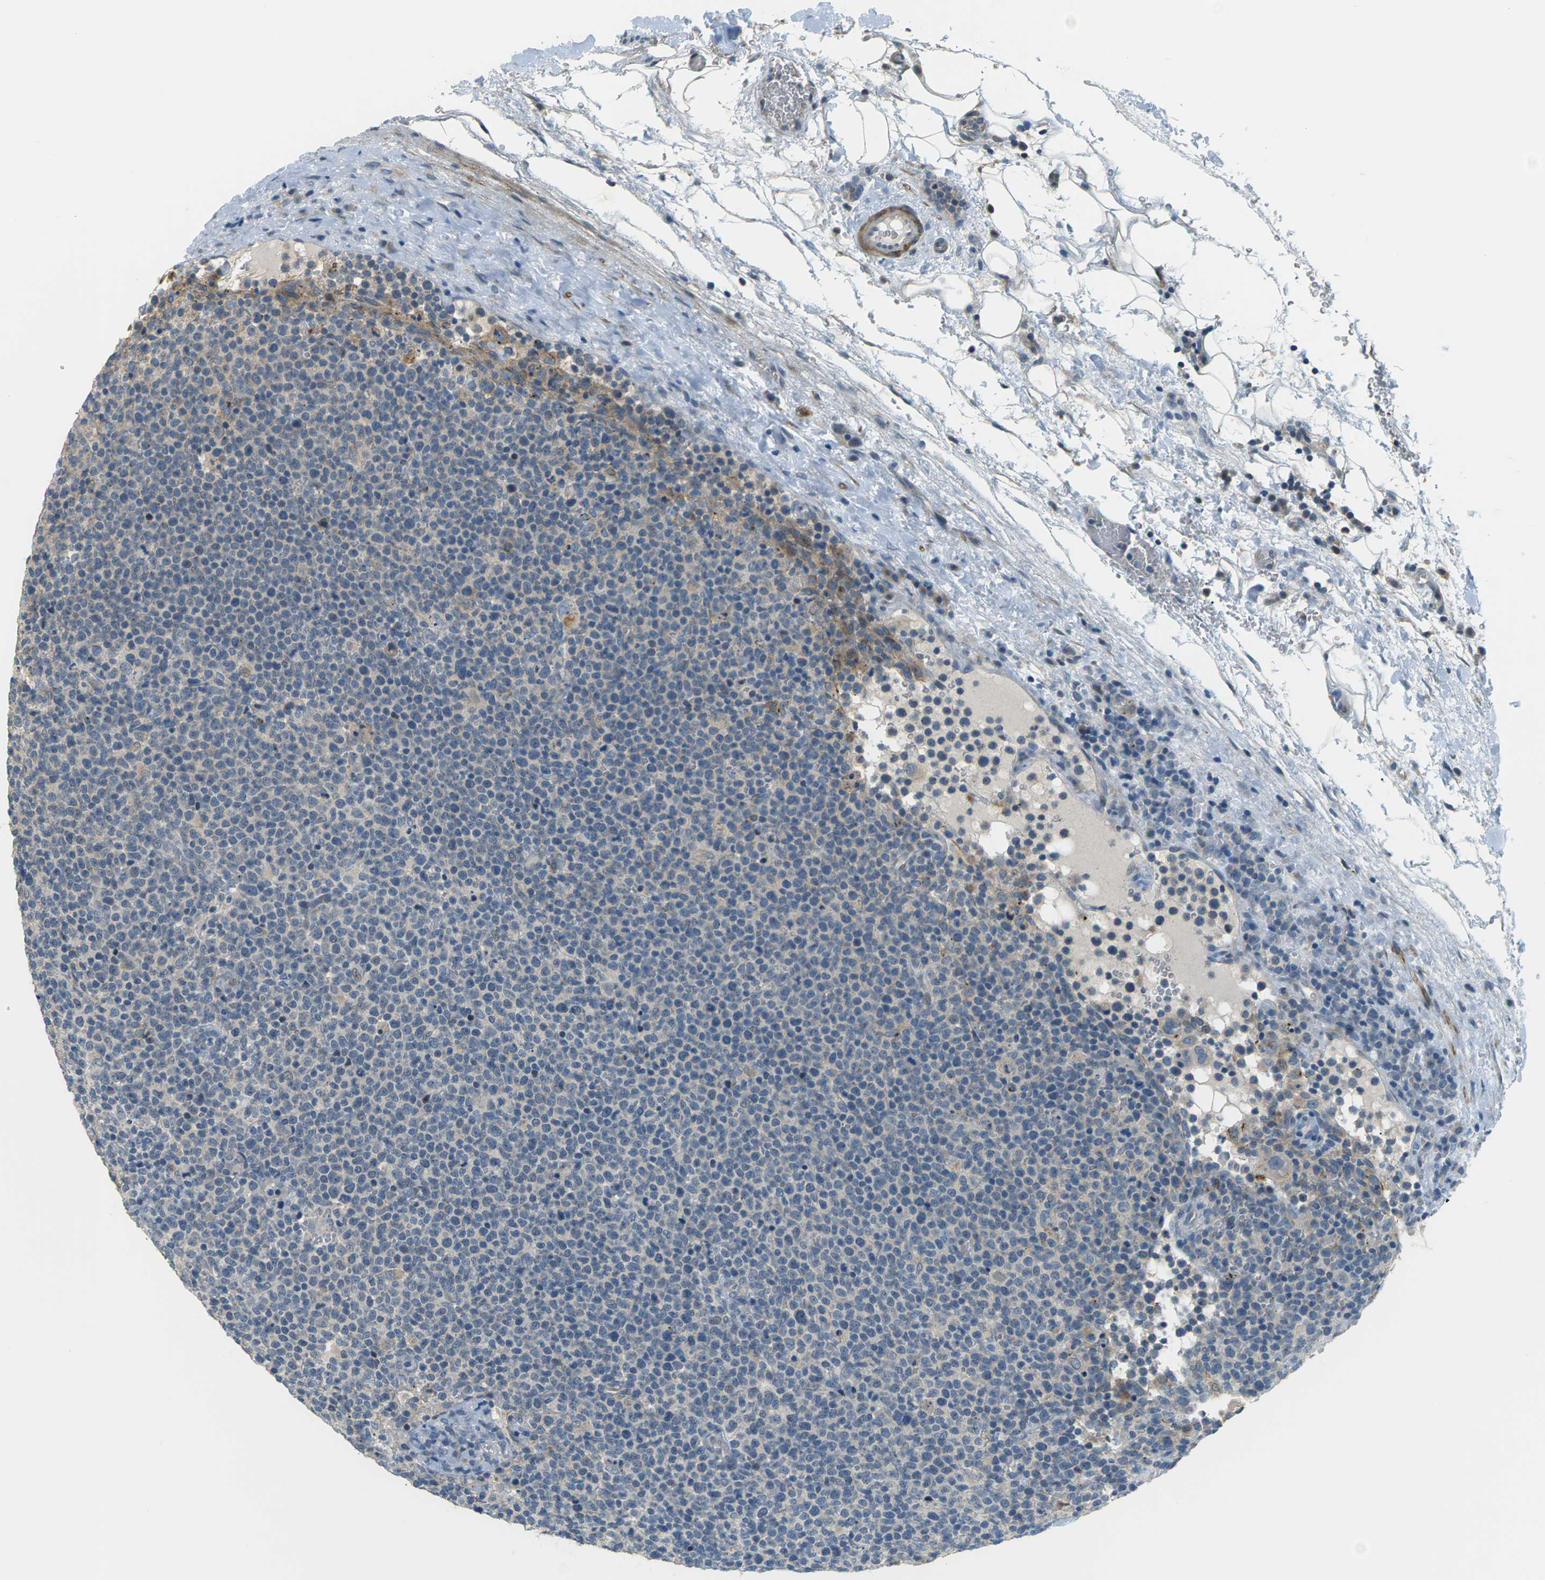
{"staining": {"intensity": "negative", "quantity": "none", "location": "none"}, "tissue": "lymphoma", "cell_type": "Tumor cells", "image_type": "cancer", "snomed": [{"axis": "morphology", "description": "Malignant lymphoma, non-Hodgkin's type, High grade"}, {"axis": "topography", "description": "Lymph node"}], "caption": "This is an IHC image of human lymphoma. There is no staining in tumor cells.", "gene": "SLC13A3", "patient": {"sex": "male", "age": 61}}